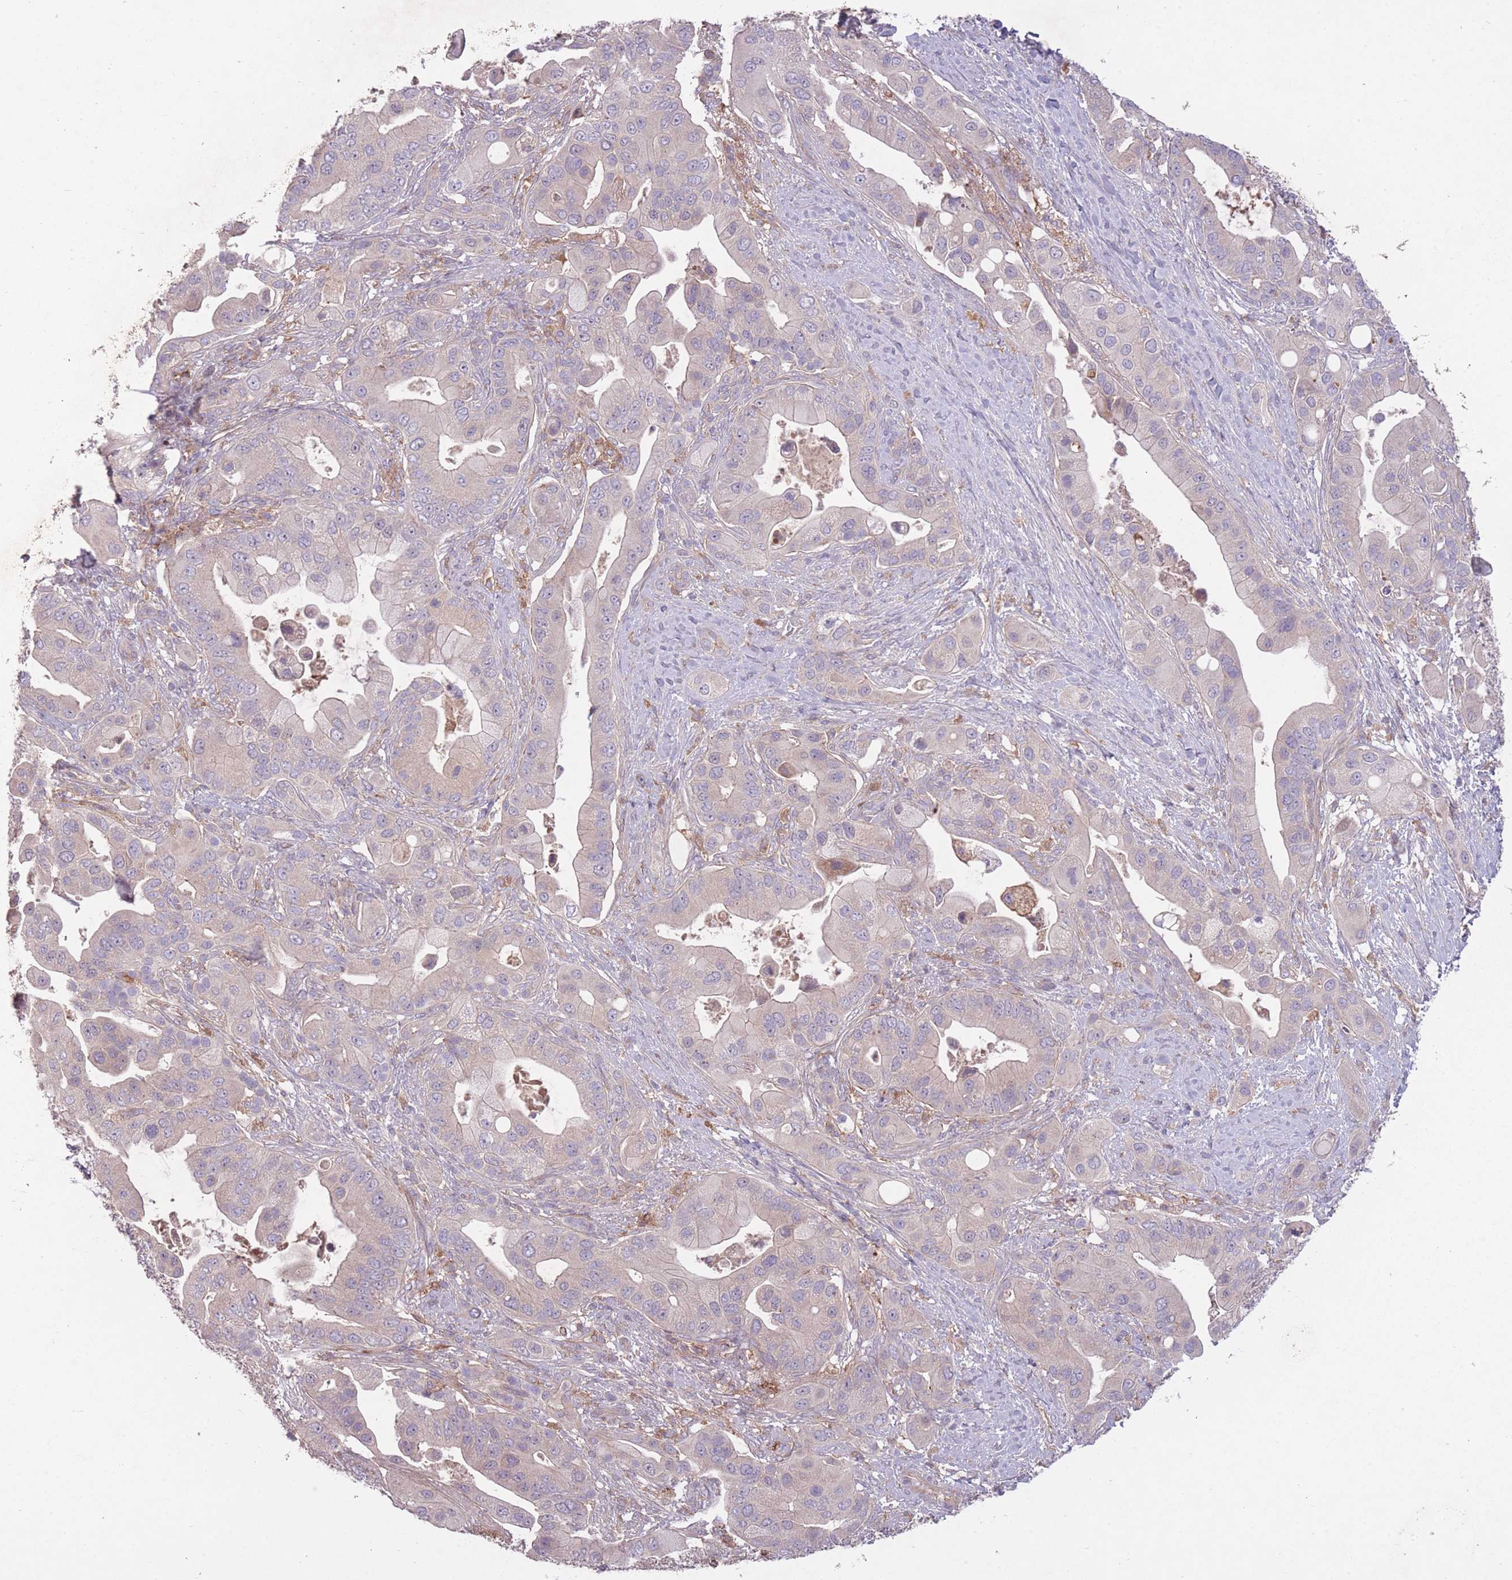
{"staining": {"intensity": "negative", "quantity": "none", "location": "none"}, "tissue": "pancreatic cancer", "cell_type": "Tumor cells", "image_type": "cancer", "snomed": [{"axis": "morphology", "description": "Adenocarcinoma, NOS"}, {"axis": "topography", "description": "Pancreas"}], "caption": "IHC micrograph of neoplastic tissue: adenocarcinoma (pancreatic) stained with DAB reveals no significant protein positivity in tumor cells.", "gene": "OR2V2", "patient": {"sex": "male", "age": 57}}